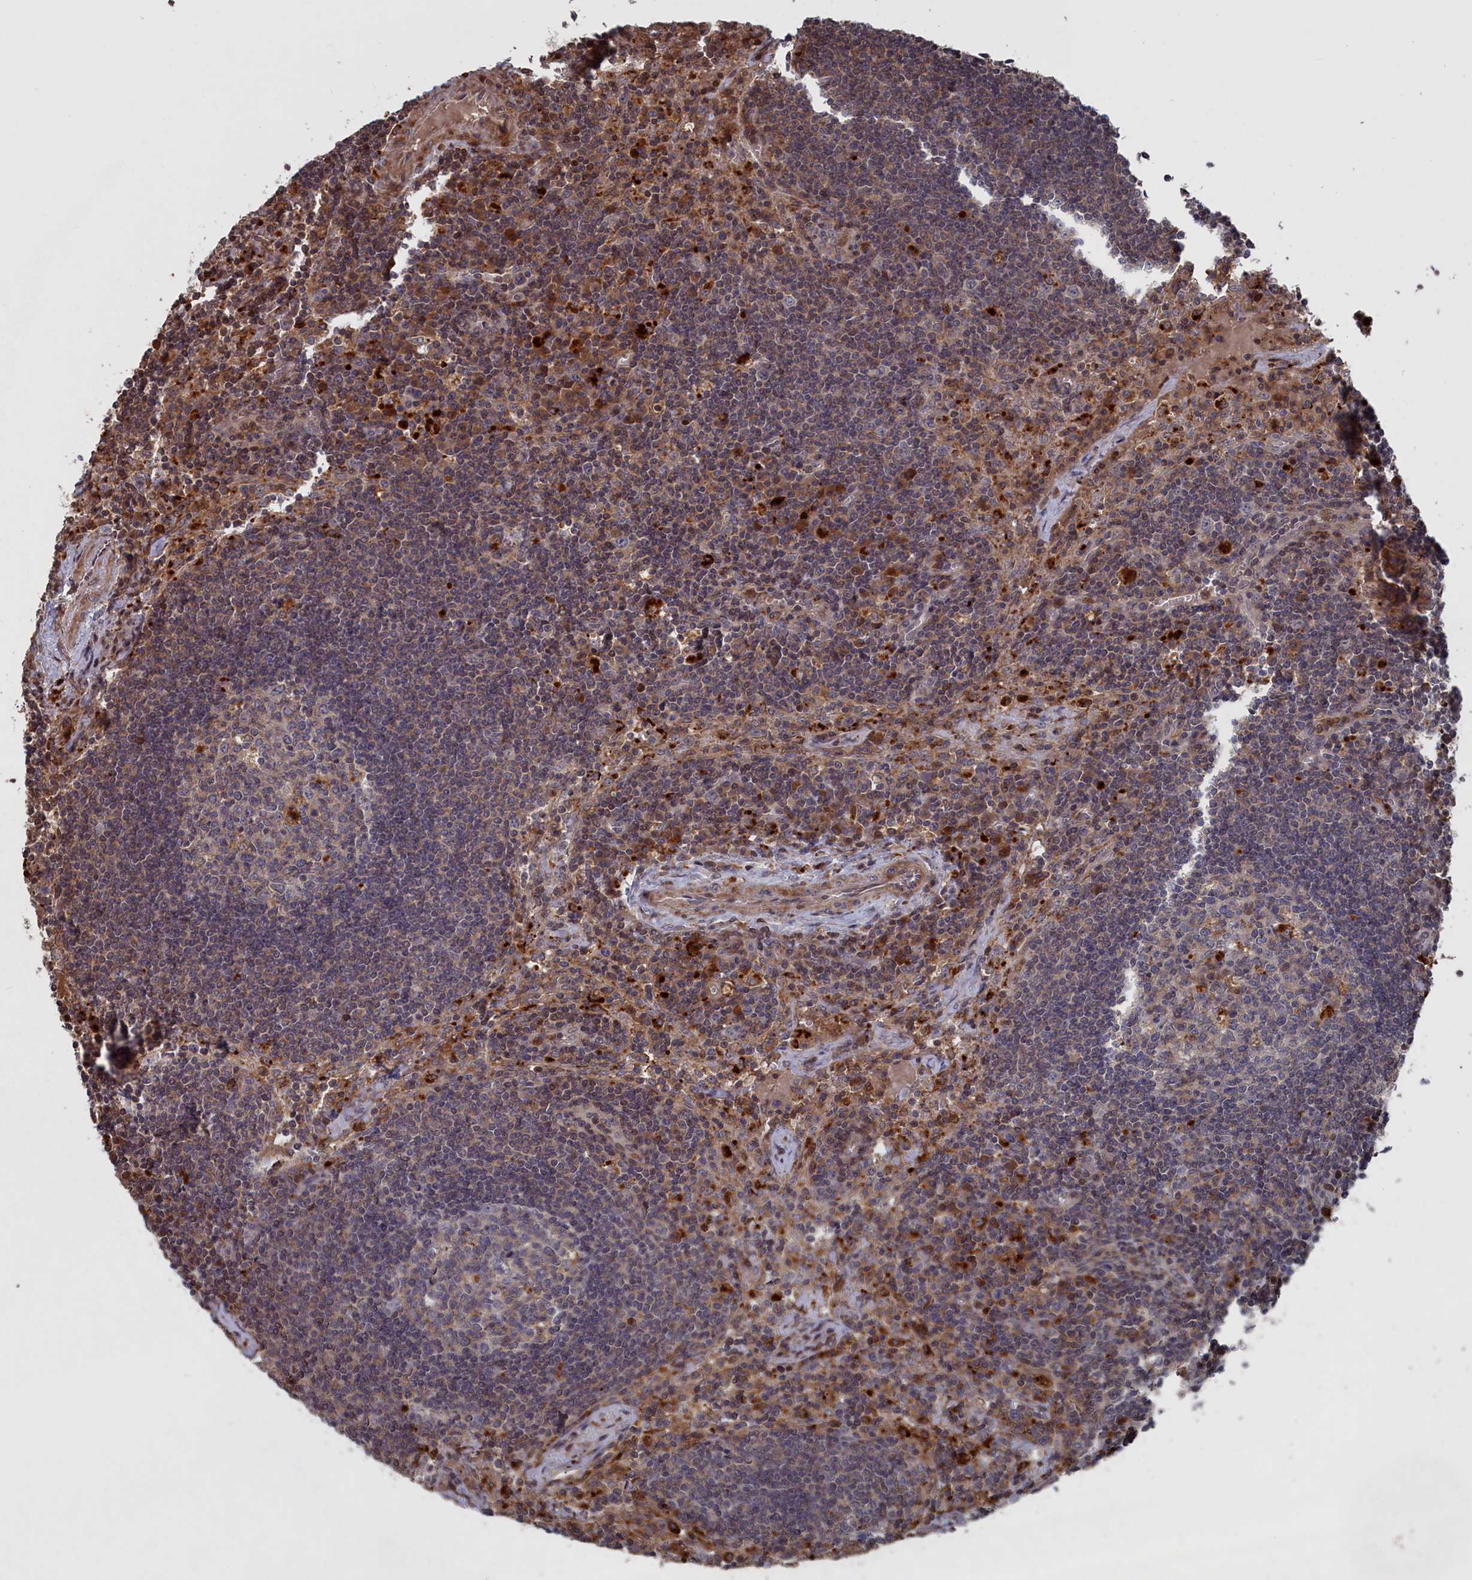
{"staining": {"intensity": "moderate", "quantity": "25%-75%", "location": "cytoplasmic/membranous"}, "tissue": "lymph node", "cell_type": "Germinal center cells", "image_type": "normal", "snomed": [{"axis": "morphology", "description": "Normal tissue, NOS"}, {"axis": "topography", "description": "Lymph node"}], "caption": "Moderate cytoplasmic/membranous positivity for a protein is seen in approximately 25%-75% of germinal center cells of benign lymph node using IHC.", "gene": "PLA2G15", "patient": {"sex": "male", "age": 58}}